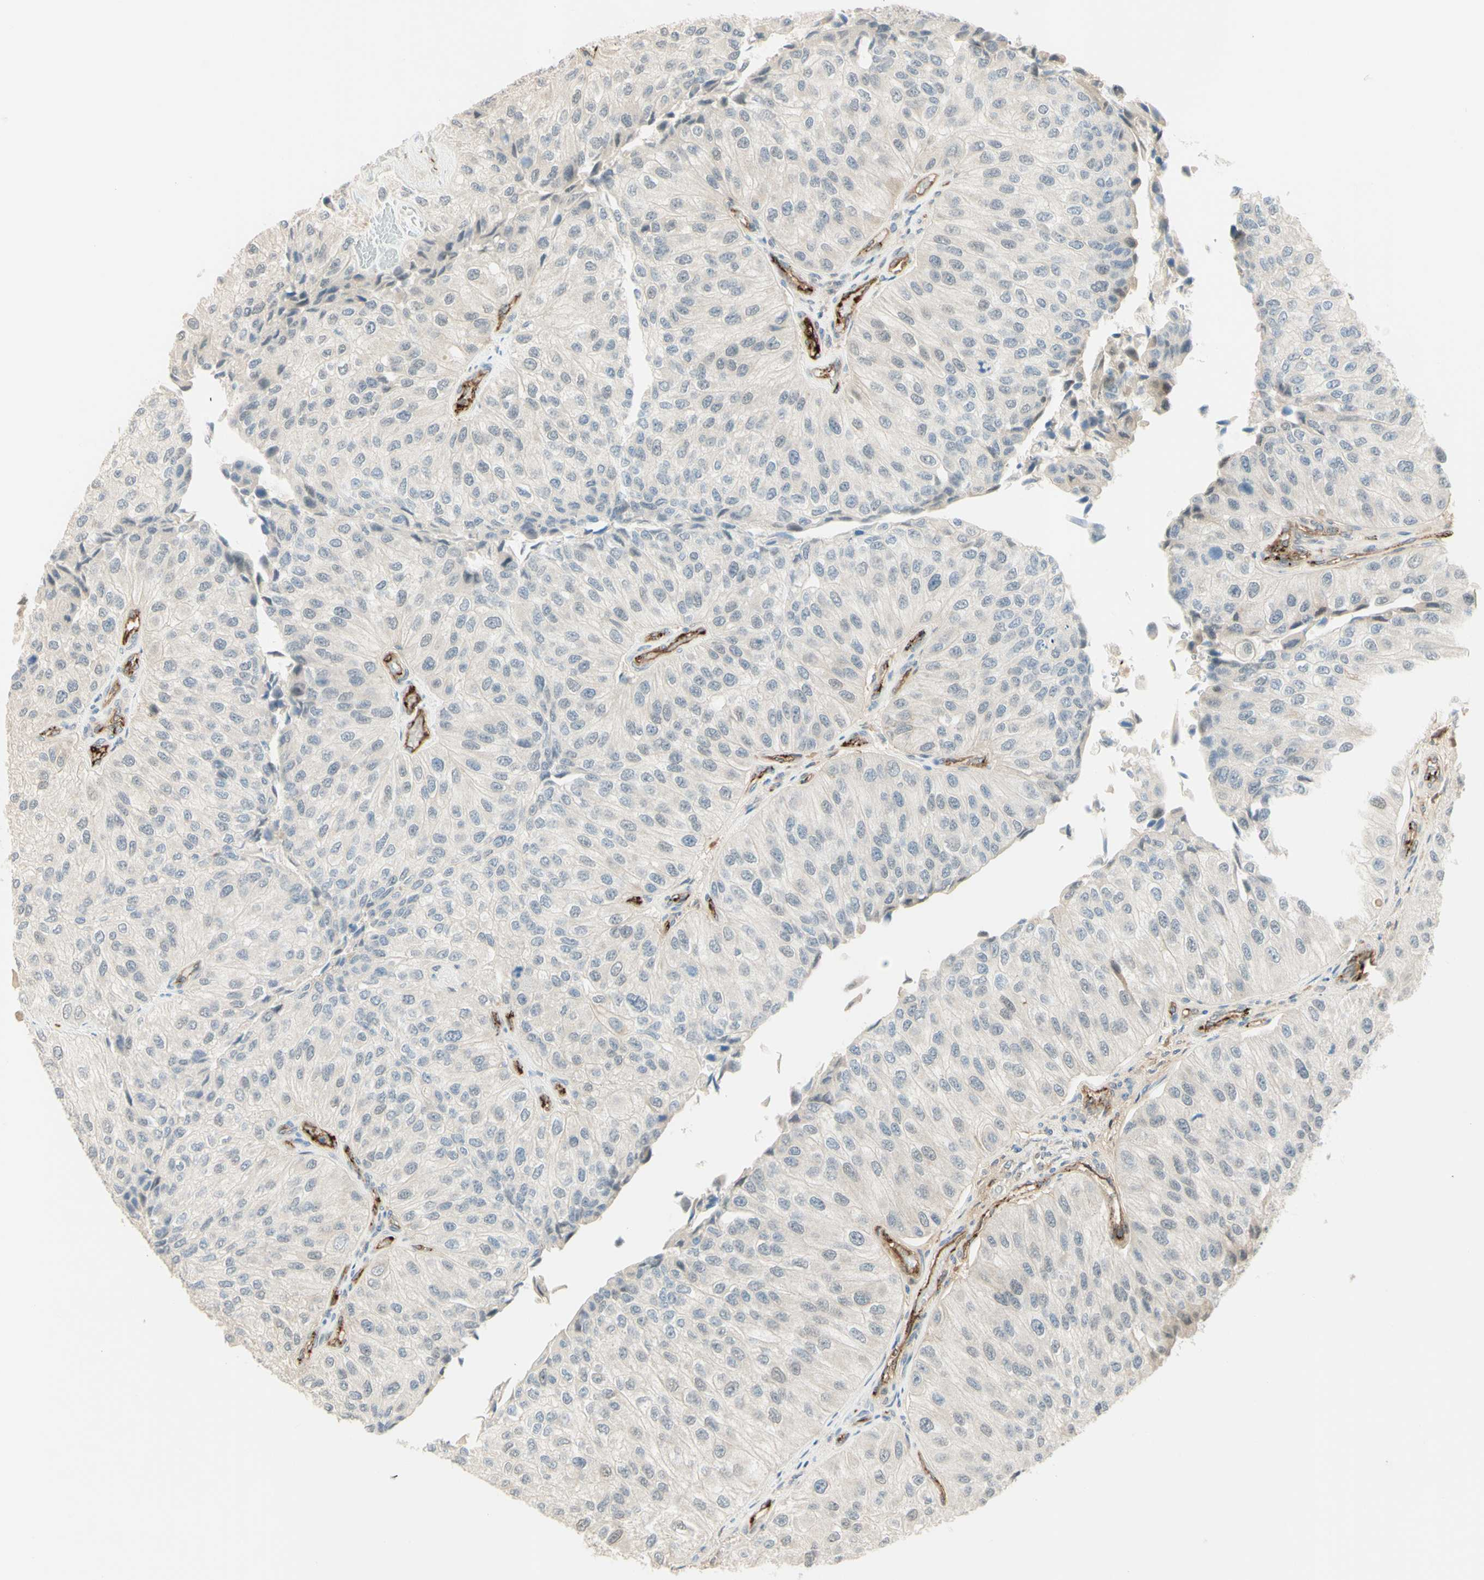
{"staining": {"intensity": "weak", "quantity": "<25%", "location": "cytoplasmic/membranous"}, "tissue": "urothelial cancer", "cell_type": "Tumor cells", "image_type": "cancer", "snomed": [{"axis": "morphology", "description": "Urothelial carcinoma, High grade"}, {"axis": "topography", "description": "Kidney"}, {"axis": "topography", "description": "Urinary bladder"}], "caption": "Immunohistochemical staining of human urothelial cancer shows no significant expression in tumor cells.", "gene": "ANGPT2", "patient": {"sex": "male", "age": 77}}